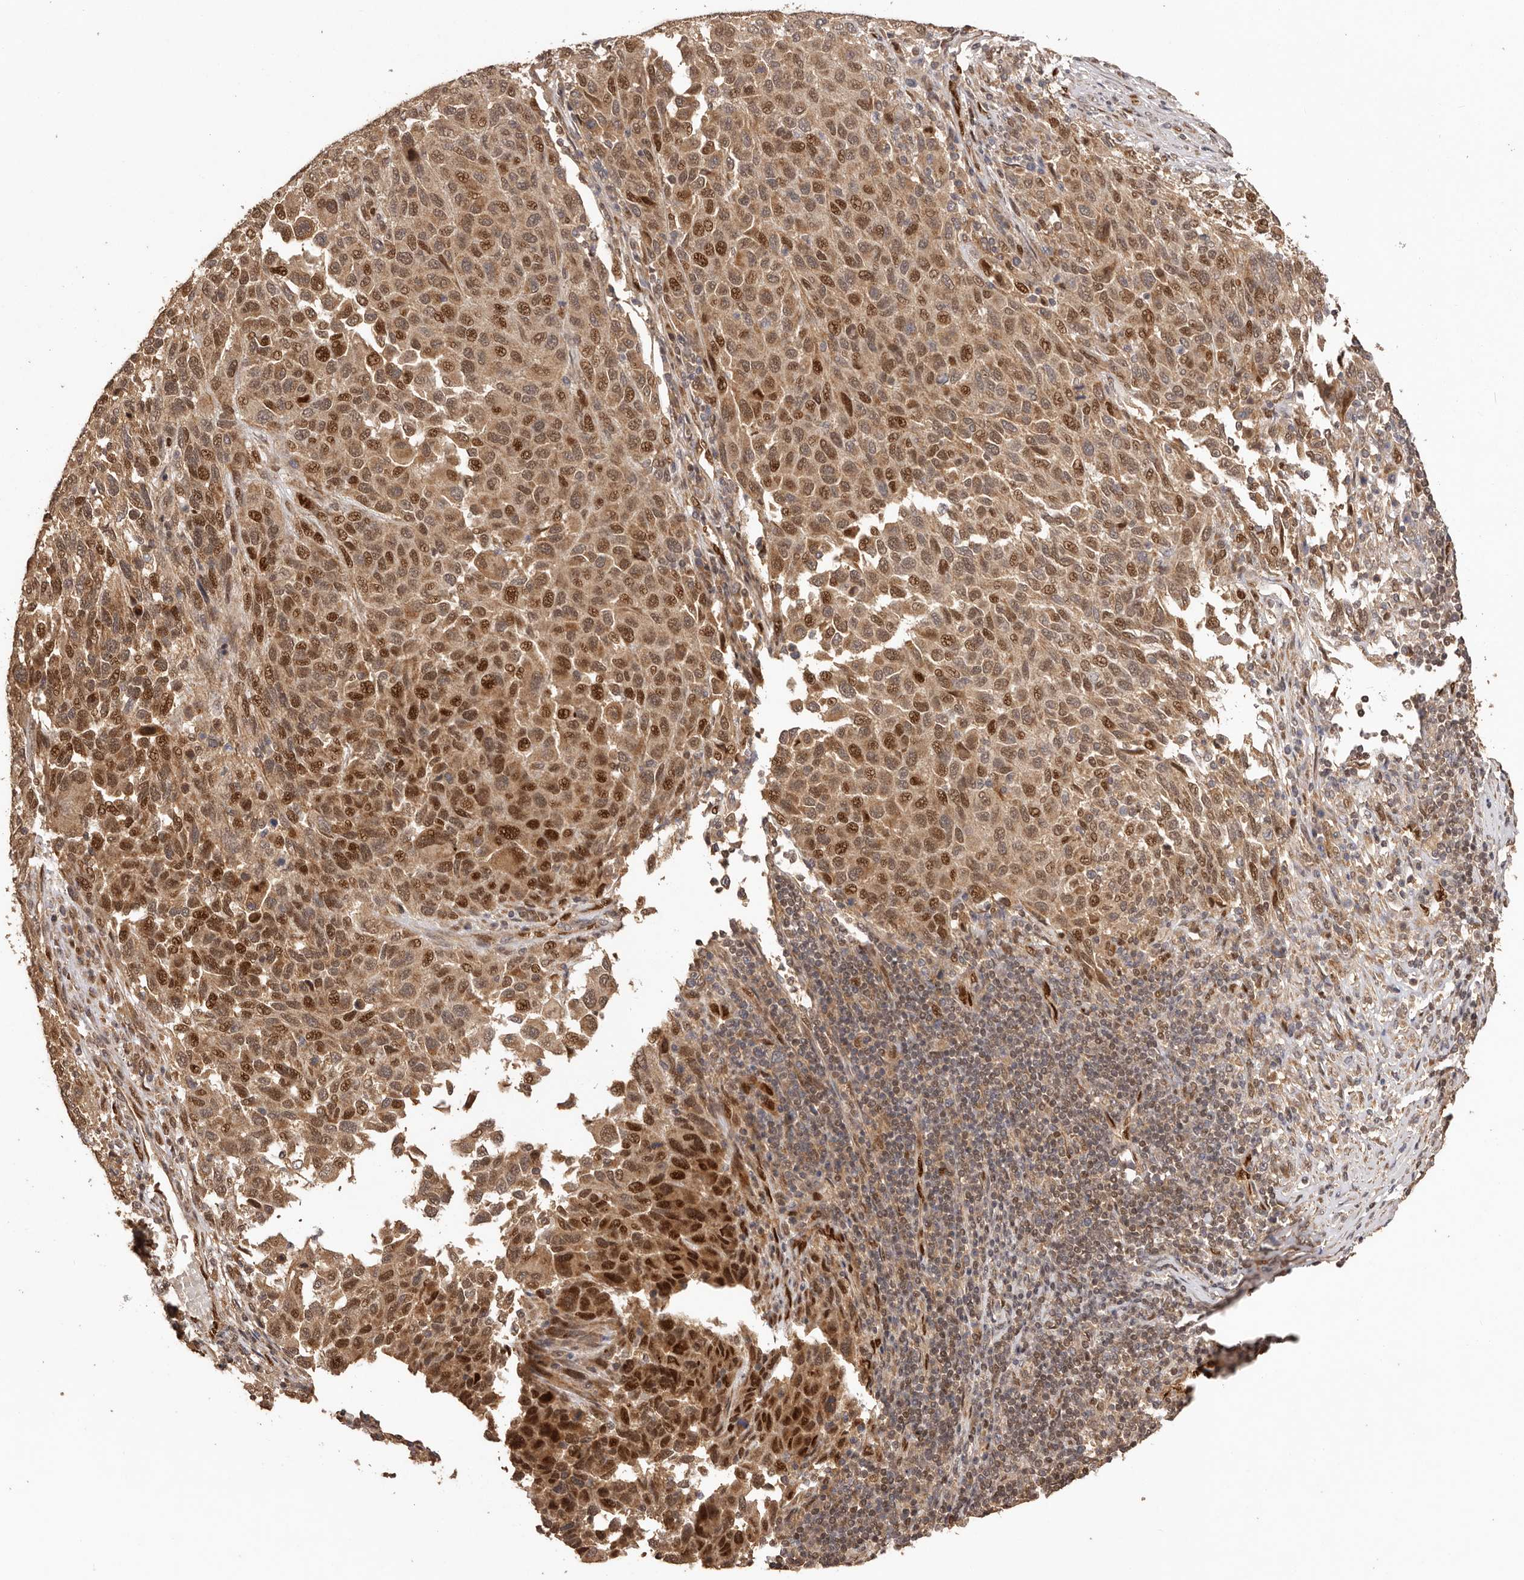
{"staining": {"intensity": "moderate", "quantity": ">75%", "location": "cytoplasmic/membranous,nuclear"}, "tissue": "melanoma", "cell_type": "Tumor cells", "image_type": "cancer", "snomed": [{"axis": "morphology", "description": "Malignant melanoma, Metastatic site"}, {"axis": "topography", "description": "Lymph node"}], "caption": "Malignant melanoma (metastatic site) stained for a protein (brown) demonstrates moderate cytoplasmic/membranous and nuclear positive positivity in approximately >75% of tumor cells.", "gene": "UBR2", "patient": {"sex": "male", "age": 61}}